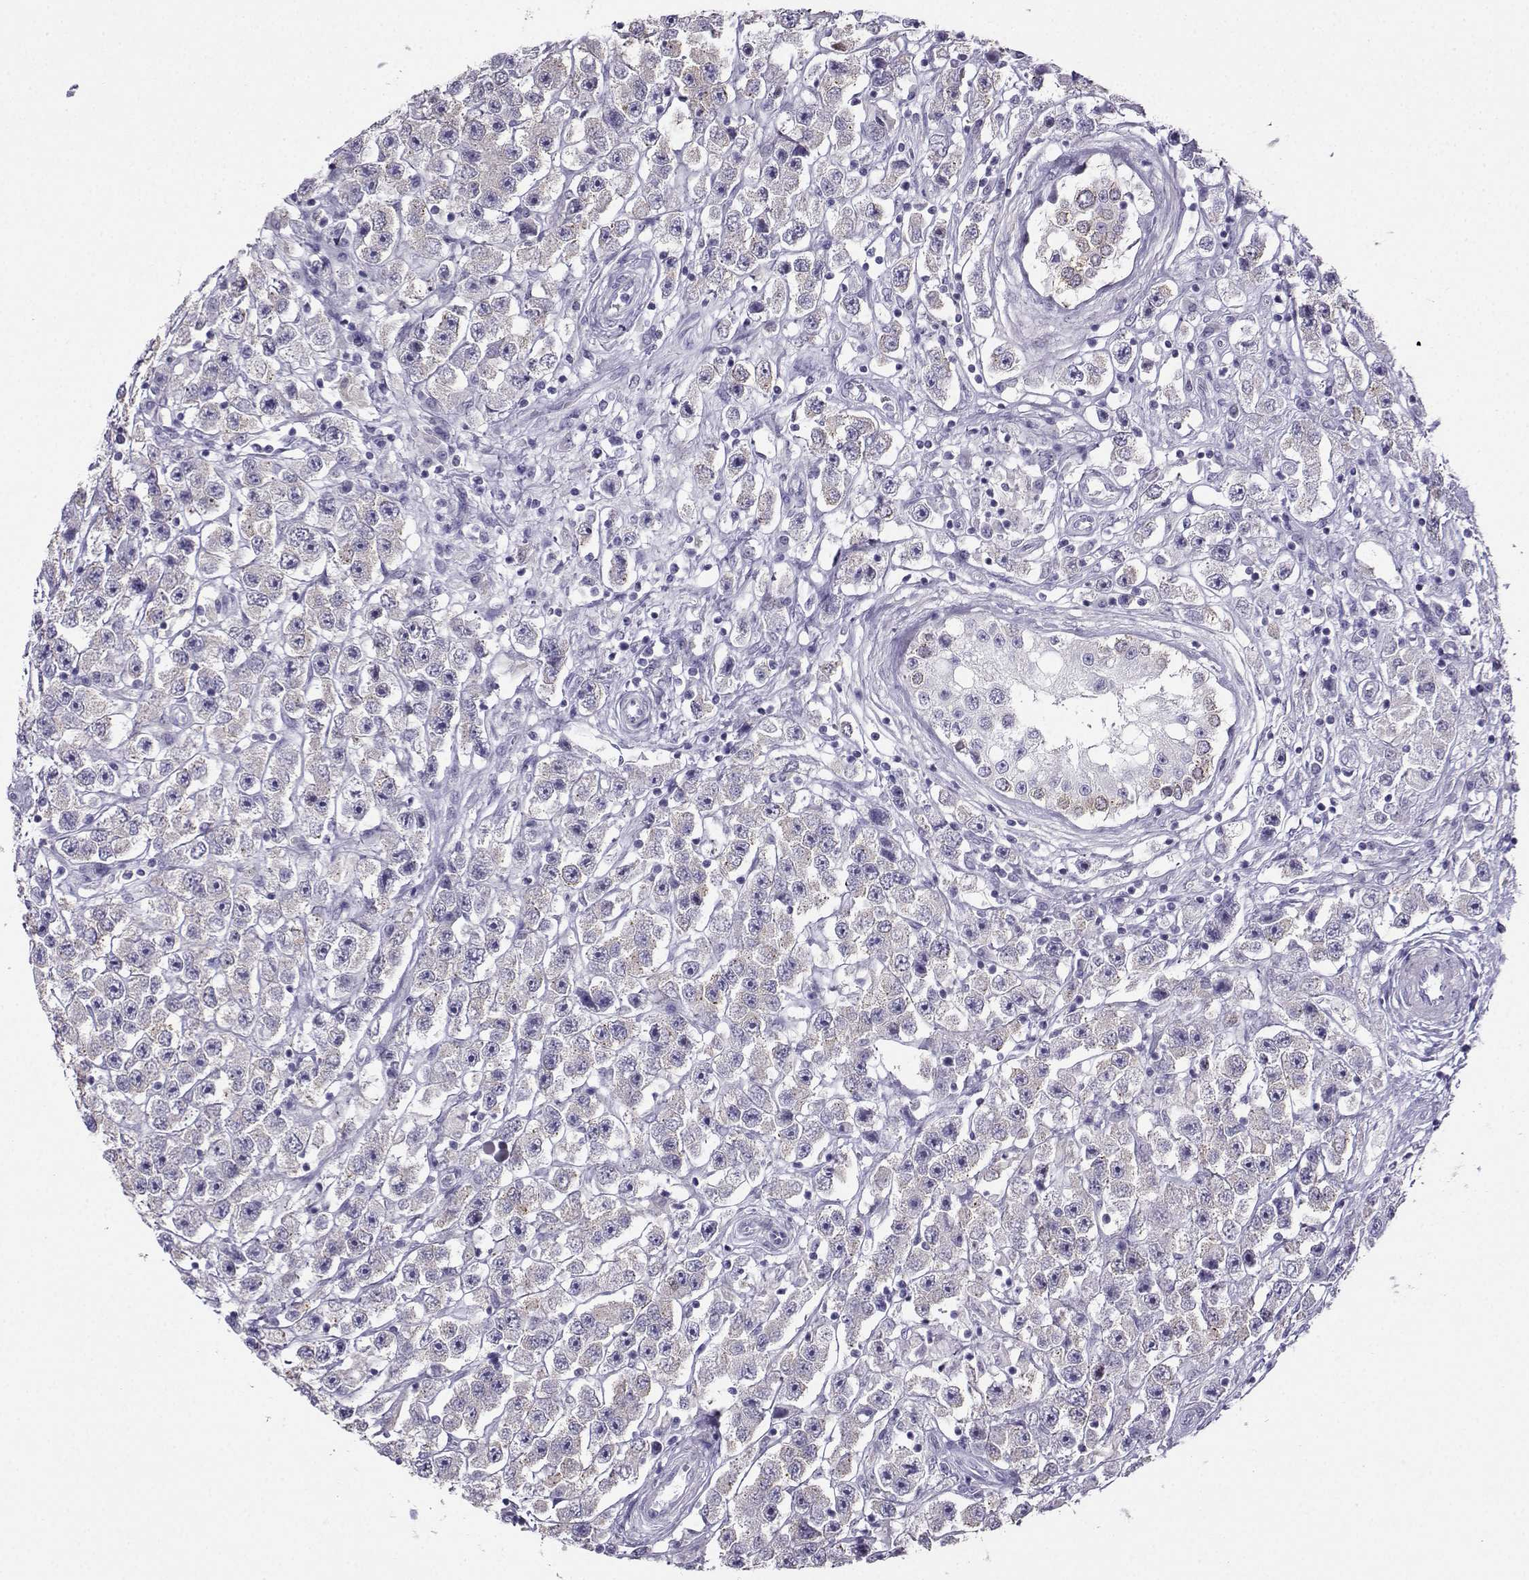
{"staining": {"intensity": "weak", "quantity": "<25%", "location": "cytoplasmic/membranous"}, "tissue": "testis cancer", "cell_type": "Tumor cells", "image_type": "cancer", "snomed": [{"axis": "morphology", "description": "Seminoma, NOS"}, {"axis": "topography", "description": "Testis"}], "caption": "There is no significant positivity in tumor cells of seminoma (testis). (Immunohistochemistry, brightfield microscopy, high magnification).", "gene": "FBXO24", "patient": {"sex": "male", "age": 45}}